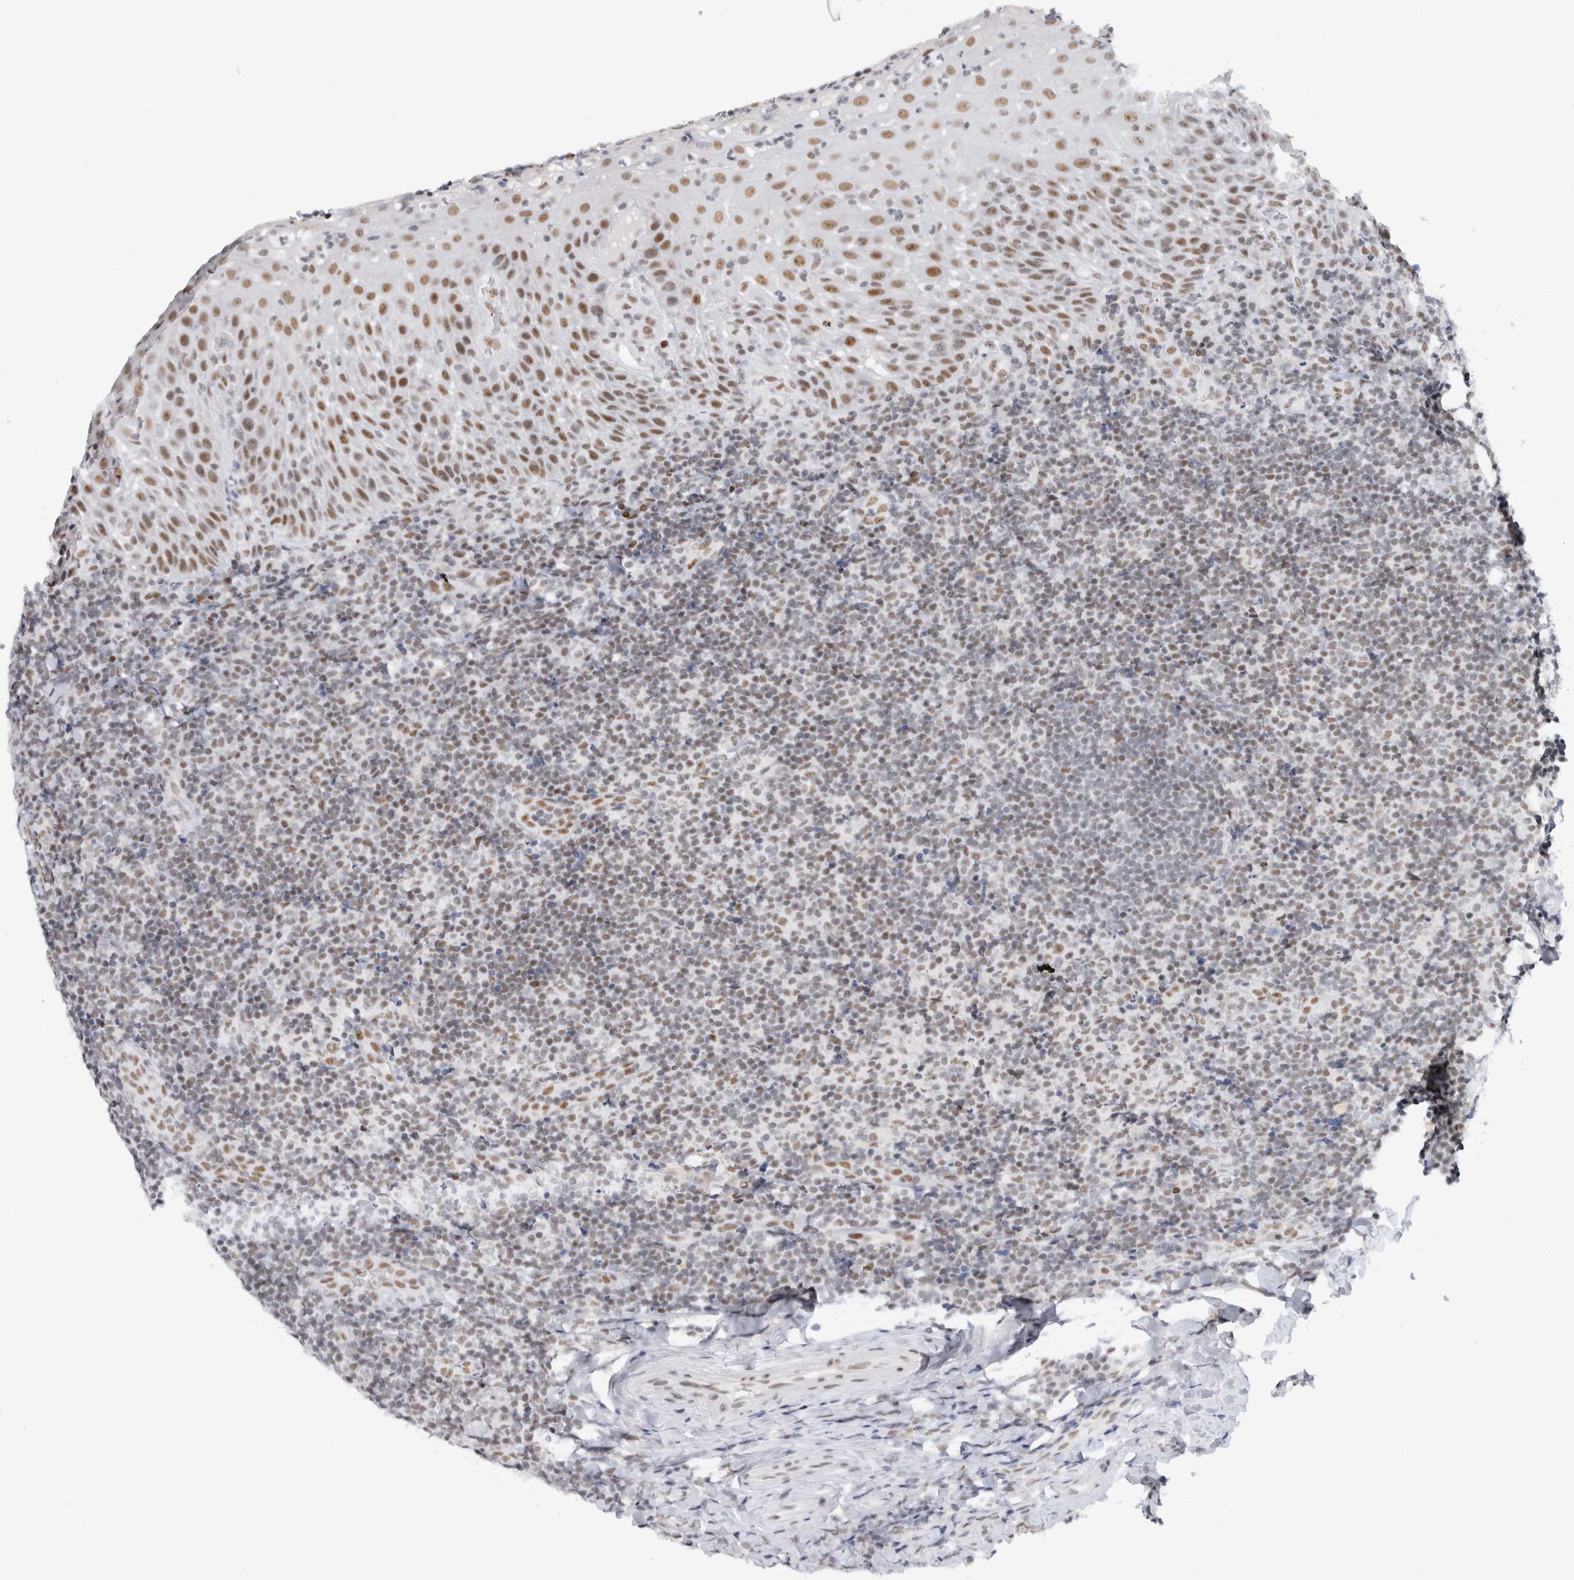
{"staining": {"intensity": "weak", "quantity": "25%-75%", "location": "nuclear"}, "tissue": "tonsil", "cell_type": "Germinal center cells", "image_type": "normal", "snomed": [{"axis": "morphology", "description": "Normal tissue, NOS"}, {"axis": "topography", "description": "Tonsil"}], "caption": "Immunohistochemical staining of normal tonsil reveals 25%-75% levels of weak nuclear protein staining in approximately 25%-75% of germinal center cells. The staining is performed using DAB (3,3'-diaminobenzidine) brown chromogen to label protein expression. The nuclei are counter-stained blue using hematoxylin.", "gene": "COPS7A", "patient": {"sex": "male", "age": 37}}